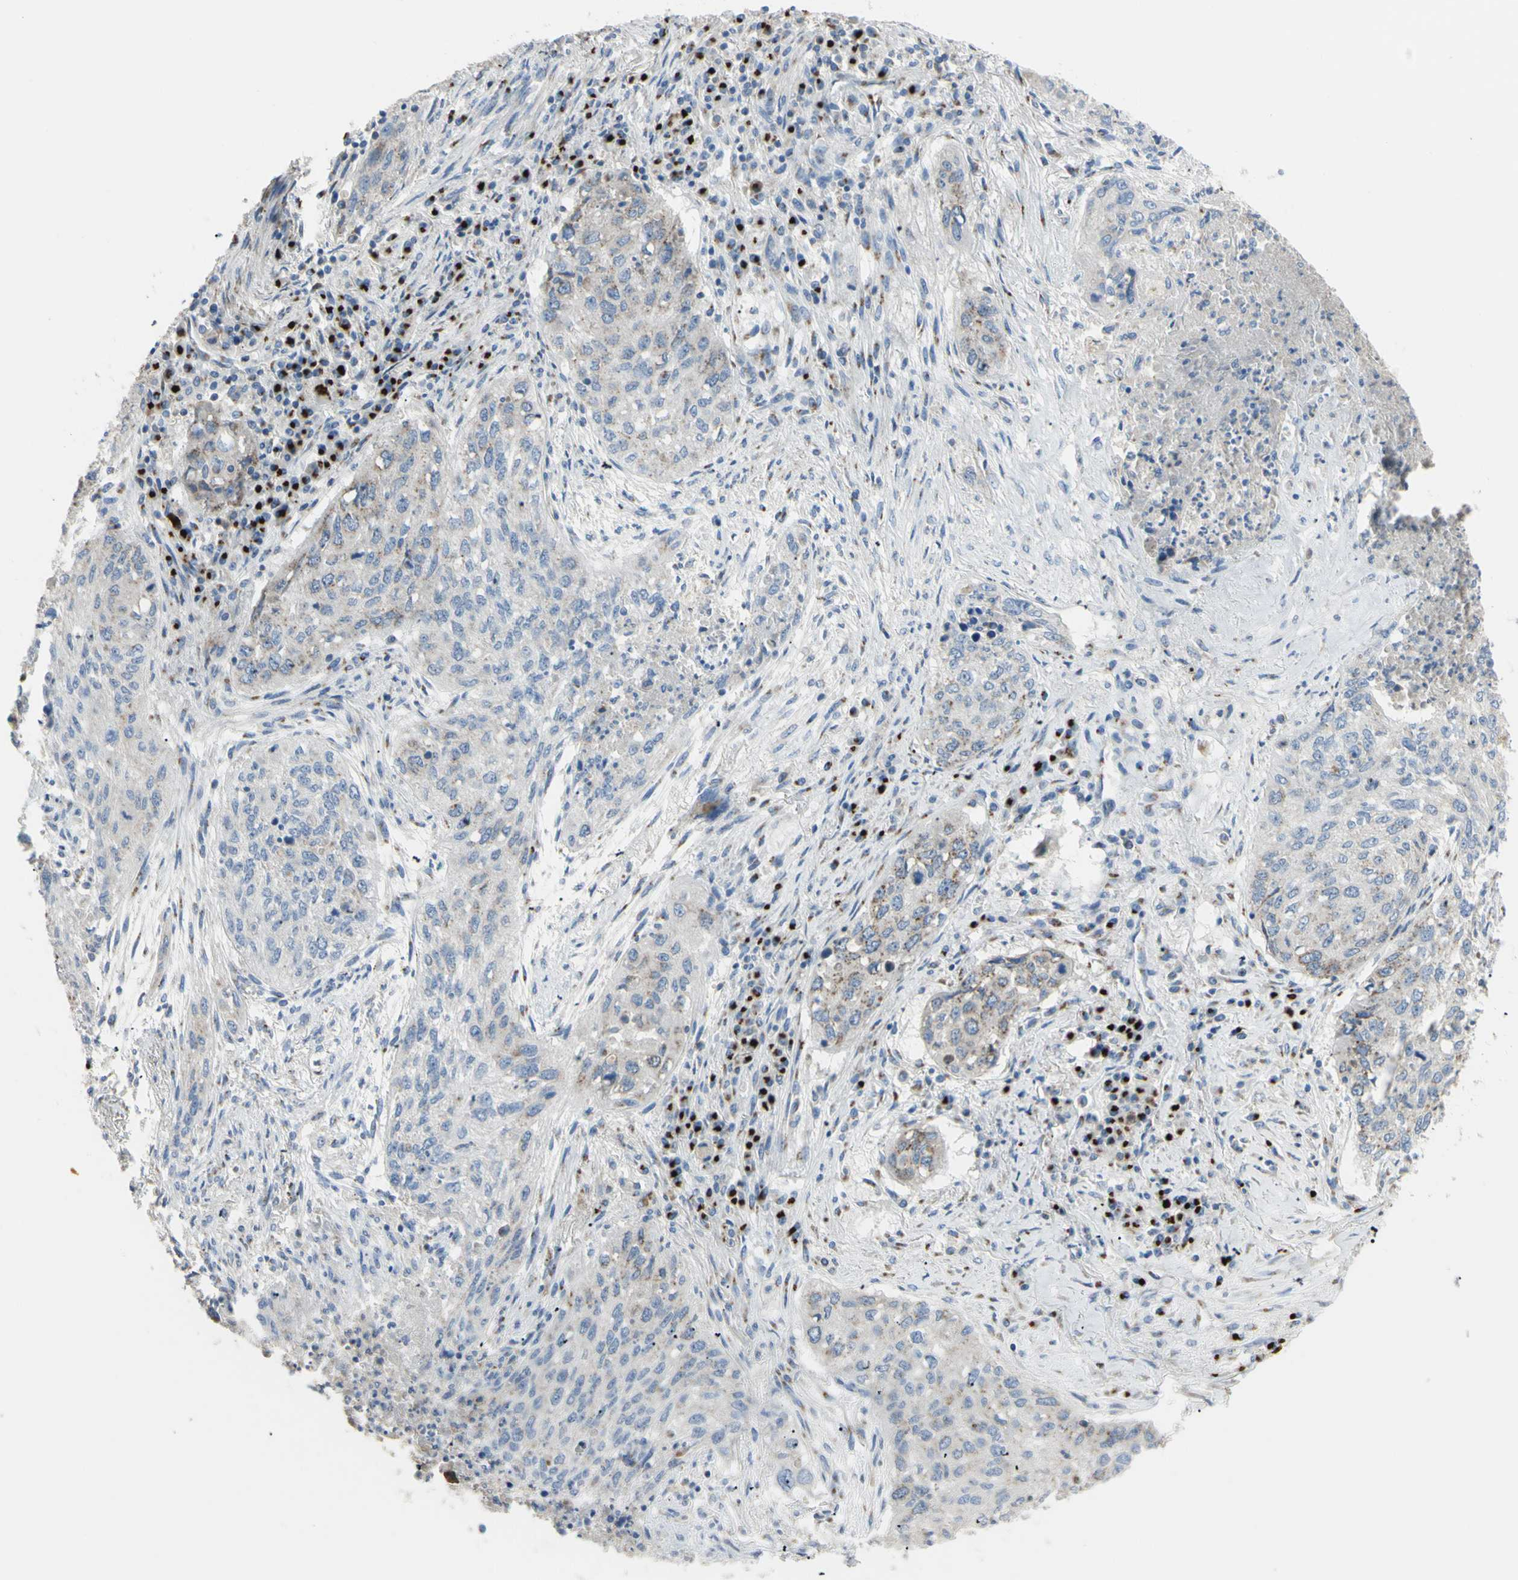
{"staining": {"intensity": "weak", "quantity": "<25%", "location": "cytoplasmic/membranous"}, "tissue": "lung cancer", "cell_type": "Tumor cells", "image_type": "cancer", "snomed": [{"axis": "morphology", "description": "Squamous cell carcinoma, NOS"}, {"axis": "topography", "description": "Lung"}], "caption": "Immunohistochemistry of human lung cancer (squamous cell carcinoma) demonstrates no expression in tumor cells.", "gene": "B4GALT3", "patient": {"sex": "female", "age": 63}}